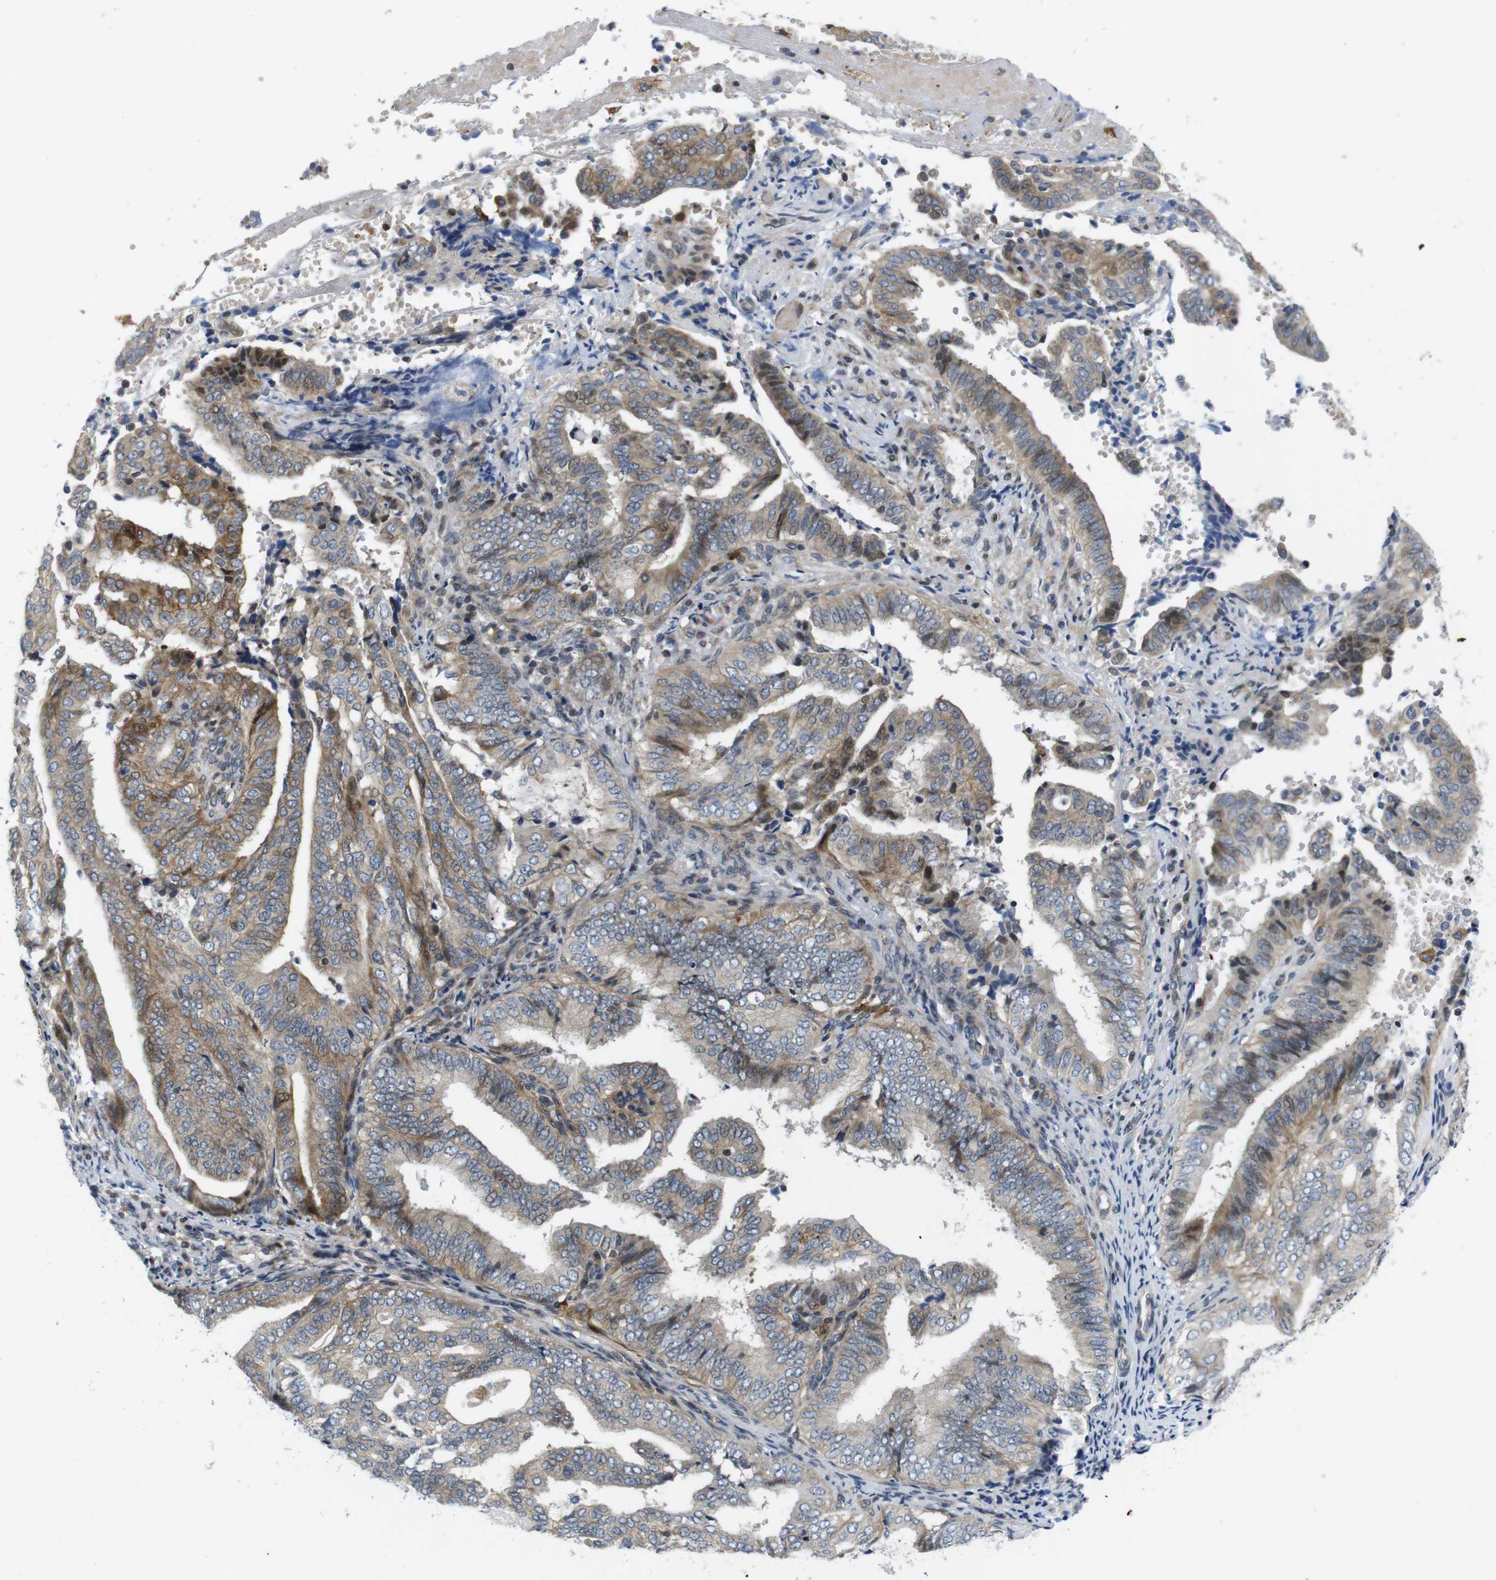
{"staining": {"intensity": "moderate", "quantity": "25%-75%", "location": "cytoplasmic/membranous"}, "tissue": "endometrial cancer", "cell_type": "Tumor cells", "image_type": "cancer", "snomed": [{"axis": "morphology", "description": "Adenocarcinoma, NOS"}, {"axis": "topography", "description": "Endometrium"}], "caption": "Immunohistochemical staining of endometrial cancer (adenocarcinoma) displays medium levels of moderate cytoplasmic/membranous expression in about 25%-75% of tumor cells. Ihc stains the protein of interest in brown and the nuclei are stained blue.", "gene": "ROBO2", "patient": {"sex": "female", "age": 58}}